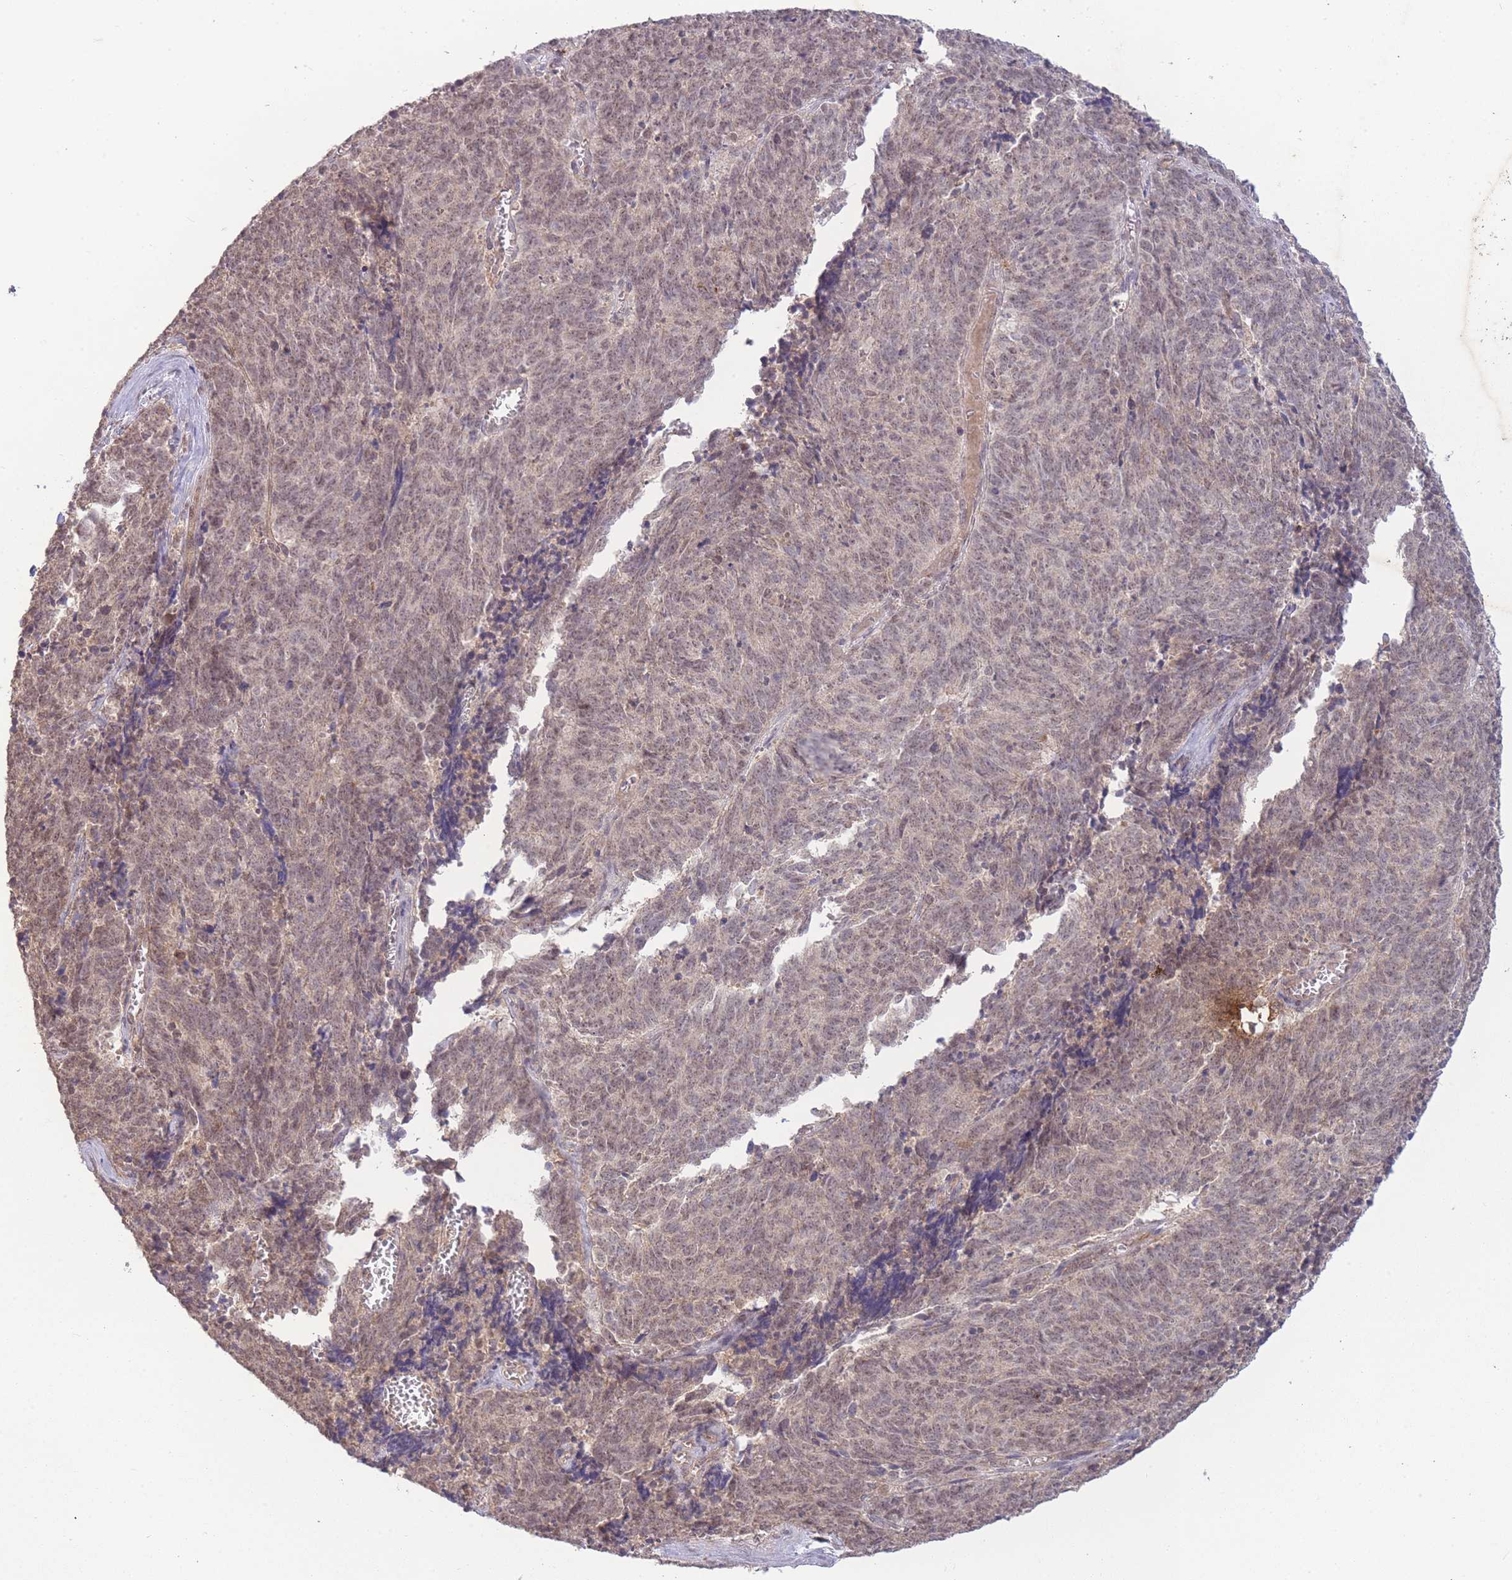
{"staining": {"intensity": "weak", "quantity": "25%-75%", "location": "nuclear"}, "tissue": "cervical cancer", "cell_type": "Tumor cells", "image_type": "cancer", "snomed": [{"axis": "morphology", "description": "Squamous cell carcinoma, NOS"}, {"axis": "topography", "description": "Cervix"}], "caption": "High-magnification brightfield microscopy of cervical cancer stained with DAB (3,3'-diaminobenzidine) (brown) and counterstained with hematoxylin (blue). tumor cells exhibit weak nuclear expression is appreciated in approximately25%-75% of cells. Using DAB (brown) and hematoxylin (blue) stains, captured at high magnification using brightfield microscopy.", "gene": "RNF144B", "patient": {"sex": "female", "age": 29}}